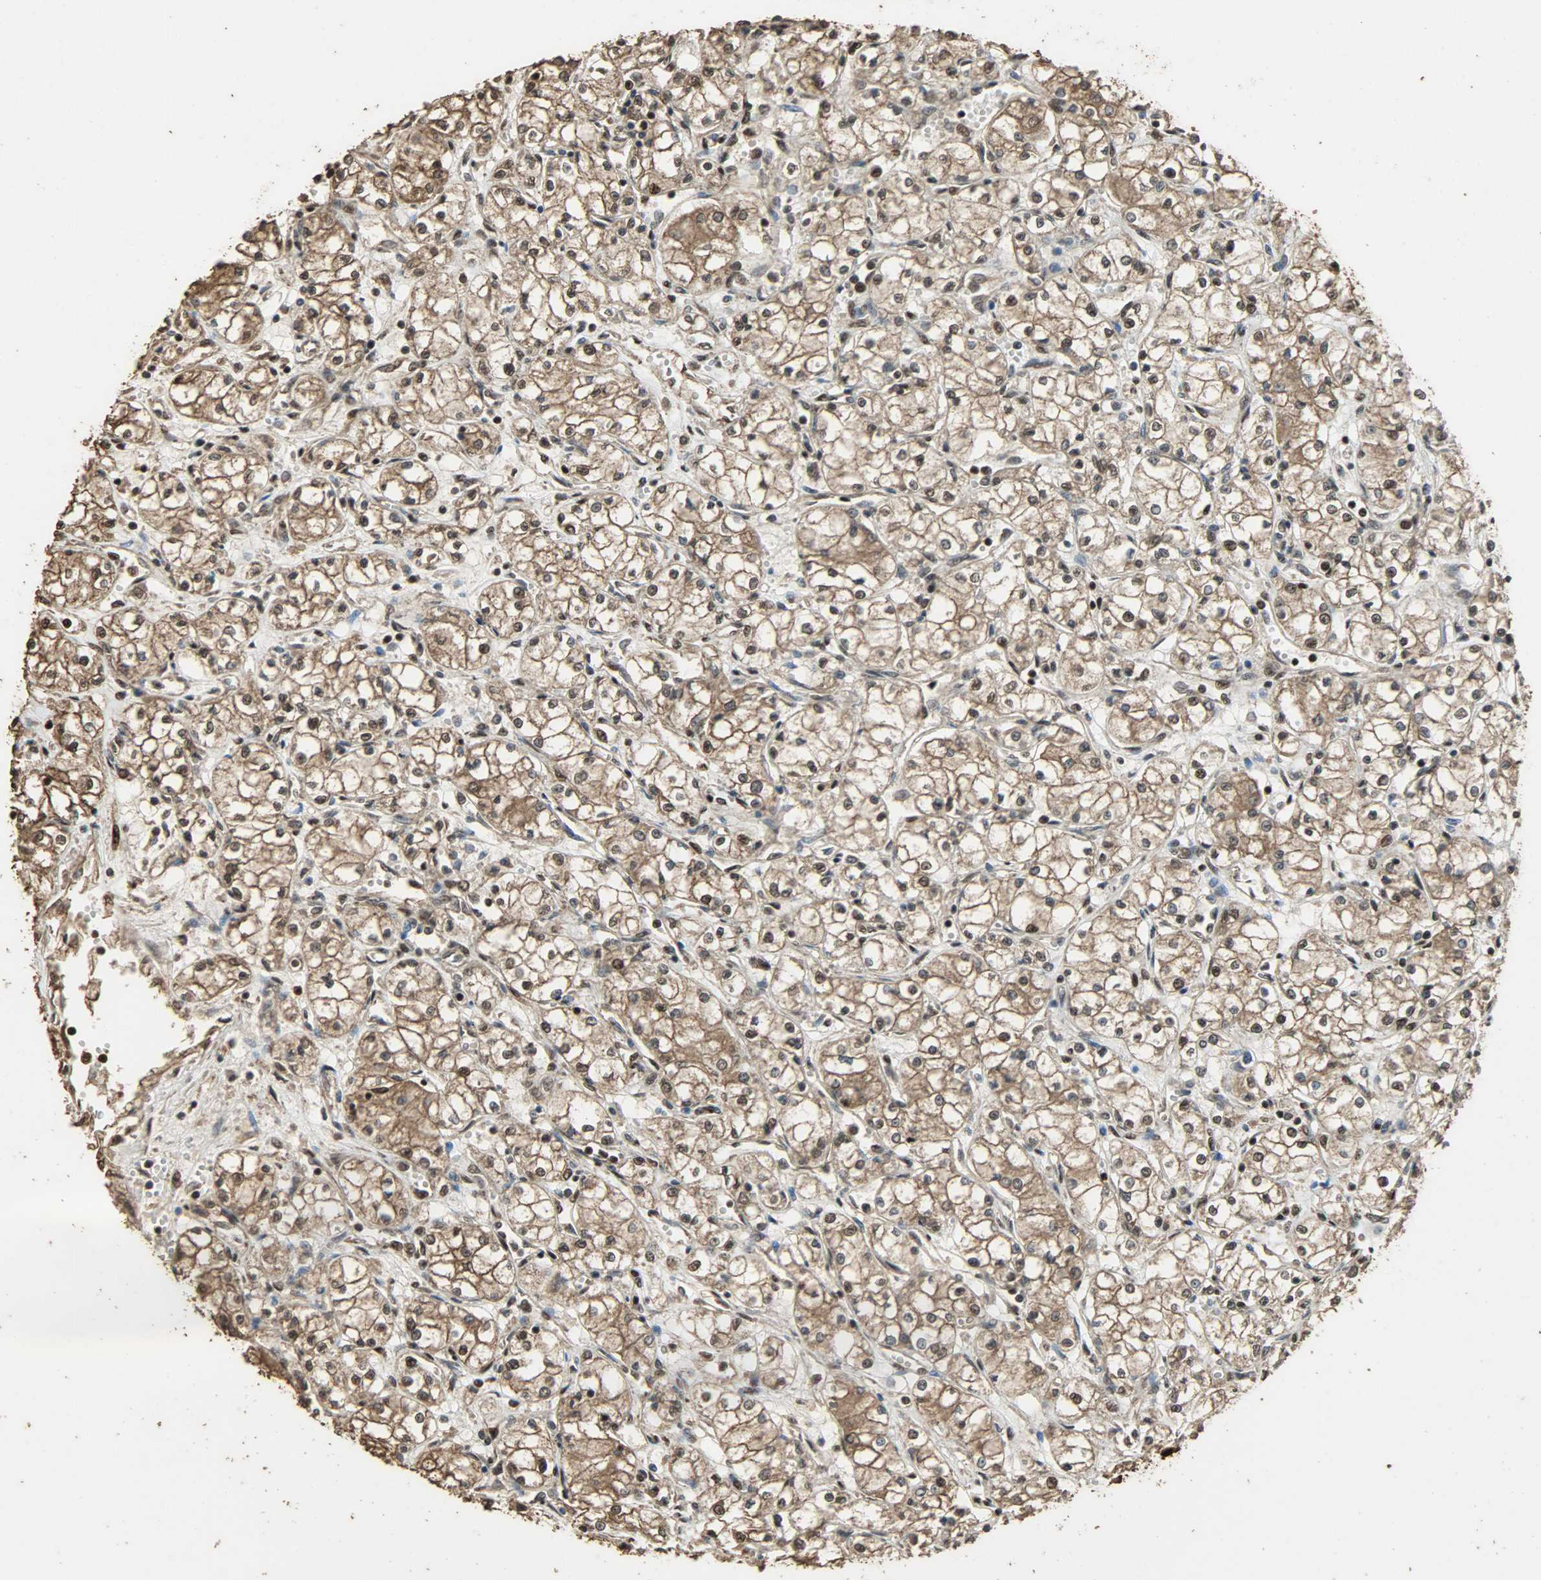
{"staining": {"intensity": "moderate", "quantity": ">75%", "location": "cytoplasmic/membranous,nuclear"}, "tissue": "renal cancer", "cell_type": "Tumor cells", "image_type": "cancer", "snomed": [{"axis": "morphology", "description": "Normal tissue, NOS"}, {"axis": "morphology", "description": "Adenocarcinoma, NOS"}, {"axis": "topography", "description": "Kidney"}], "caption": "Protein expression analysis of human renal cancer reveals moderate cytoplasmic/membranous and nuclear staining in approximately >75% of tumor cells.", "gene": "CCNT2", "patient": {"sex": "male", "age": 59}}